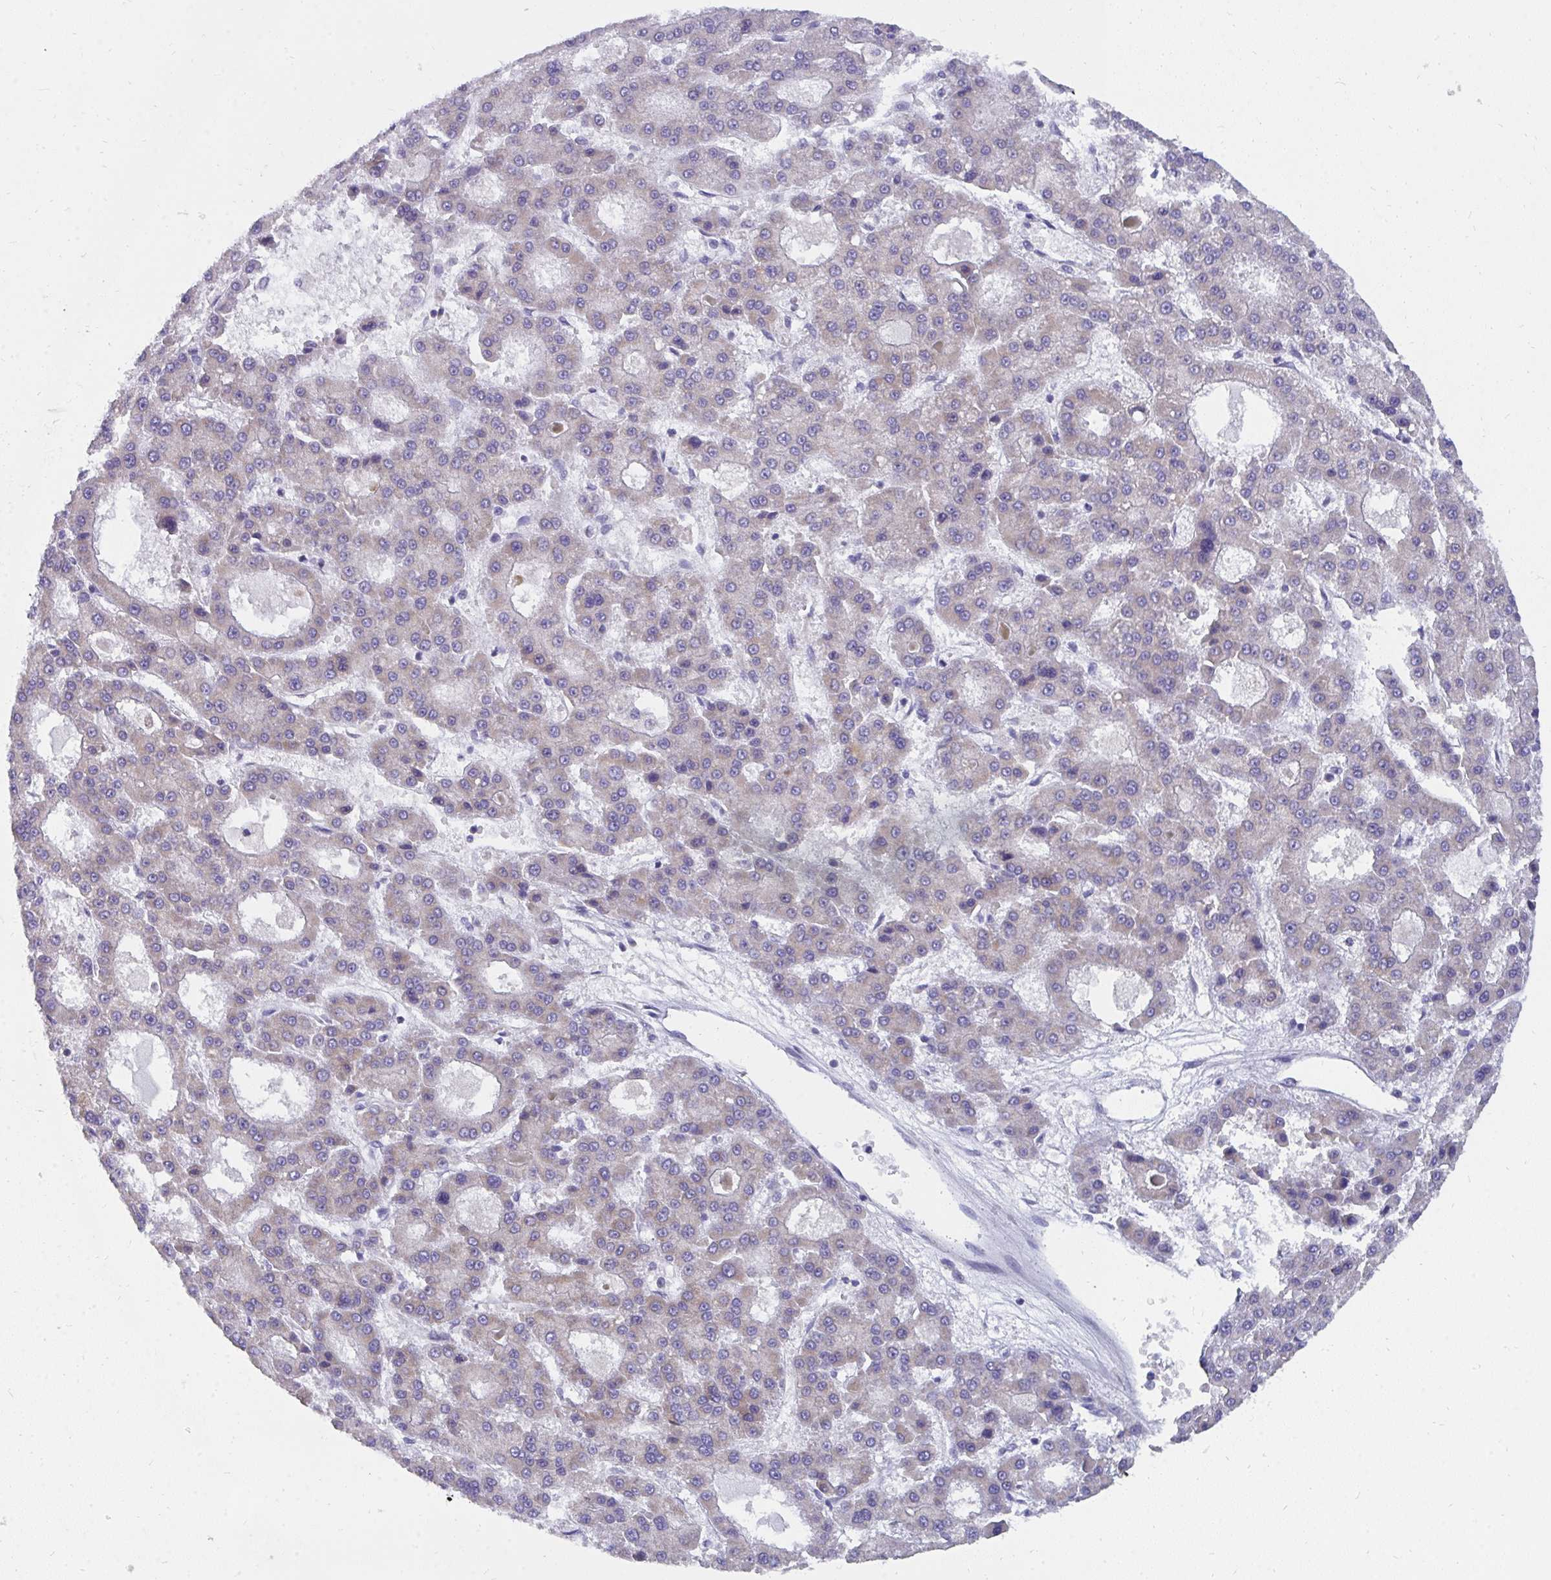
{"staining": {"intensity": "weak", "quantity": "<25%", "location": "cytoplasmic/membranous"}, "tissue": "liver cancer", "cell_type": "Tumor cells", "image_type": "cancer", "snomed": [{"axis": "morphology", "description": "Carcinoma, Hepatocellular, NOS"}, {"axis": "topography", "description": "Liver"}], "caption": "Liver hepatocellular carcinoma was stained to show a protein in brown. There is no significant staining in tumor cells. (Immunohistochemistry (ihc), brightfield microscopy, high magnification).", "gene": "PC", "patient": {"sex": "male", "age": 70}}